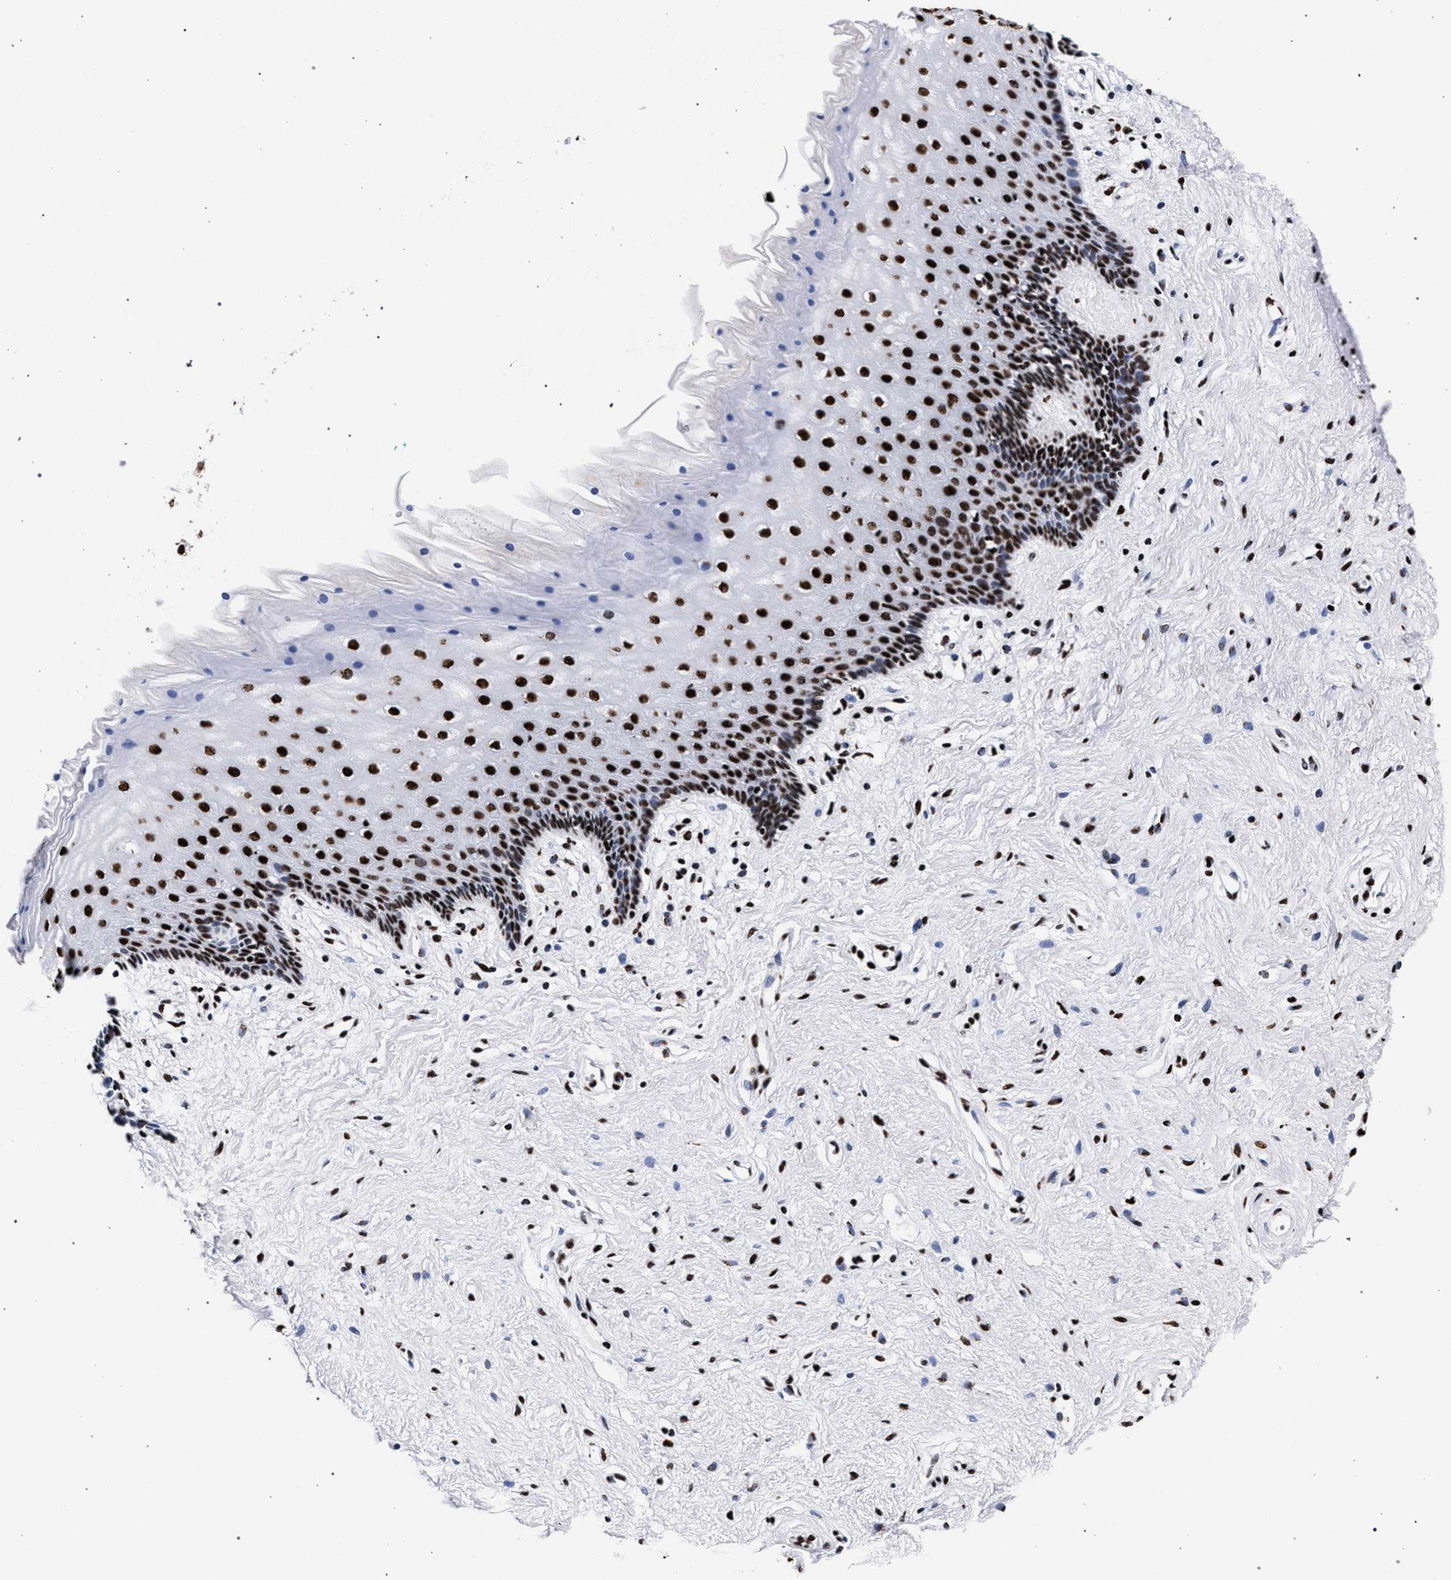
{"staining": {"intensity": "strong", "quantity": ">75%", "location": "nuclear"}, "tissue": "vagina", "cell_type": "Squamous epithelial cells", "image_type": "normal", "snomed": [{"axis": "morphology", "description": "Normal tissue, NOS"}, {"axis": "topography", "description": "Vagina"}], "caption": "Immunohistochemistry (IHC) (DAB) staining of normal human vagina reveals strong nuclear protein expression in about >75% of squamous epithelial cells. (Brightfield microscopy of DAB IHC at high magnification).", "gene": "HNRNPA1", "patient": {"sex": "female", "age": 44}}